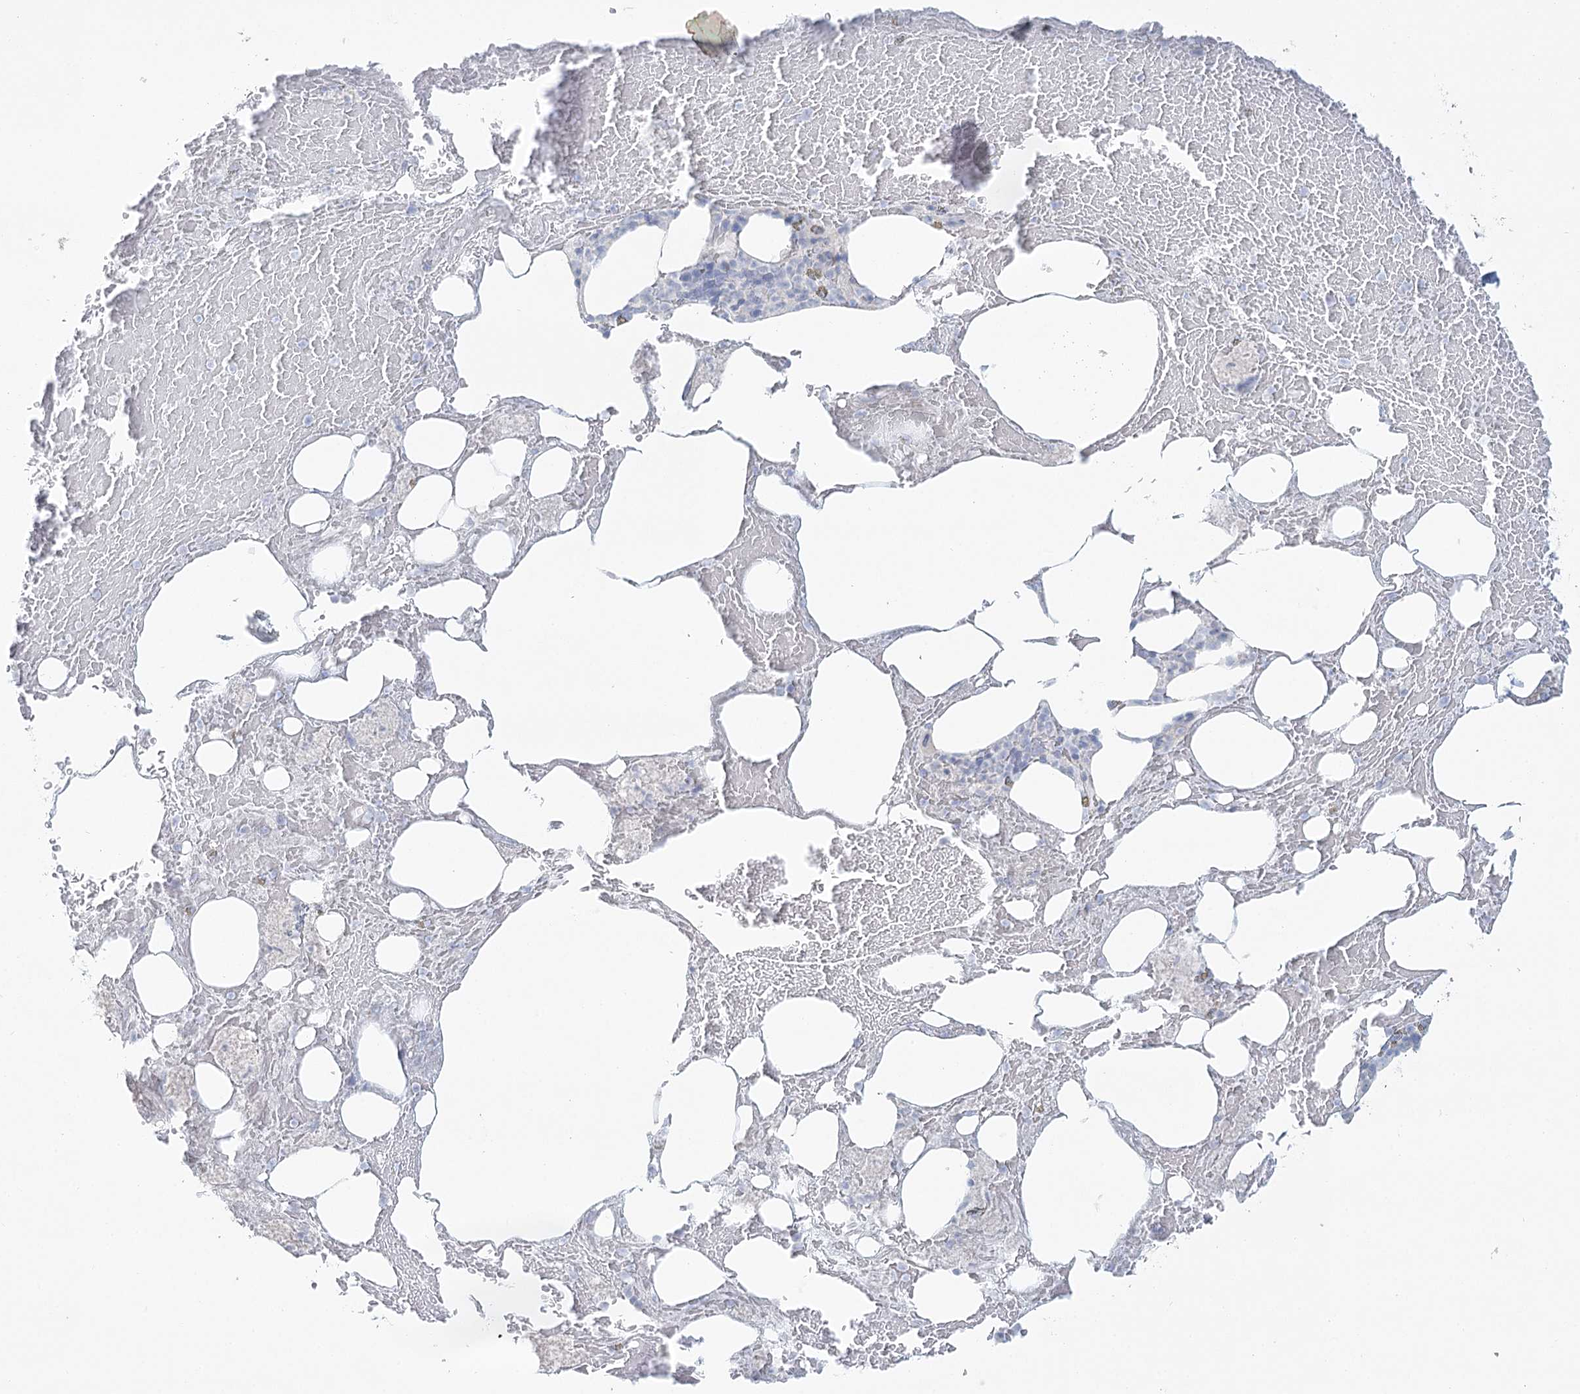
{"staining": {"intensity": "negative", "quantity": "none", "location": "none"}, "tissue": "bone marrow", "cell_type": "Hematopoietic cells", "image_type": "normal", "snomed": [{"axis": "morphology", "description": "Normal tissue, NOS"}, {"axis": "topography", "description": "Bone marrow"}], "caption": "Histopathology image shows no significant protein staining in hematopoietic cells of unremarkable bone marrow.", "gene": "DMGDH", "patient": {"sex": "male", "age": 60}}